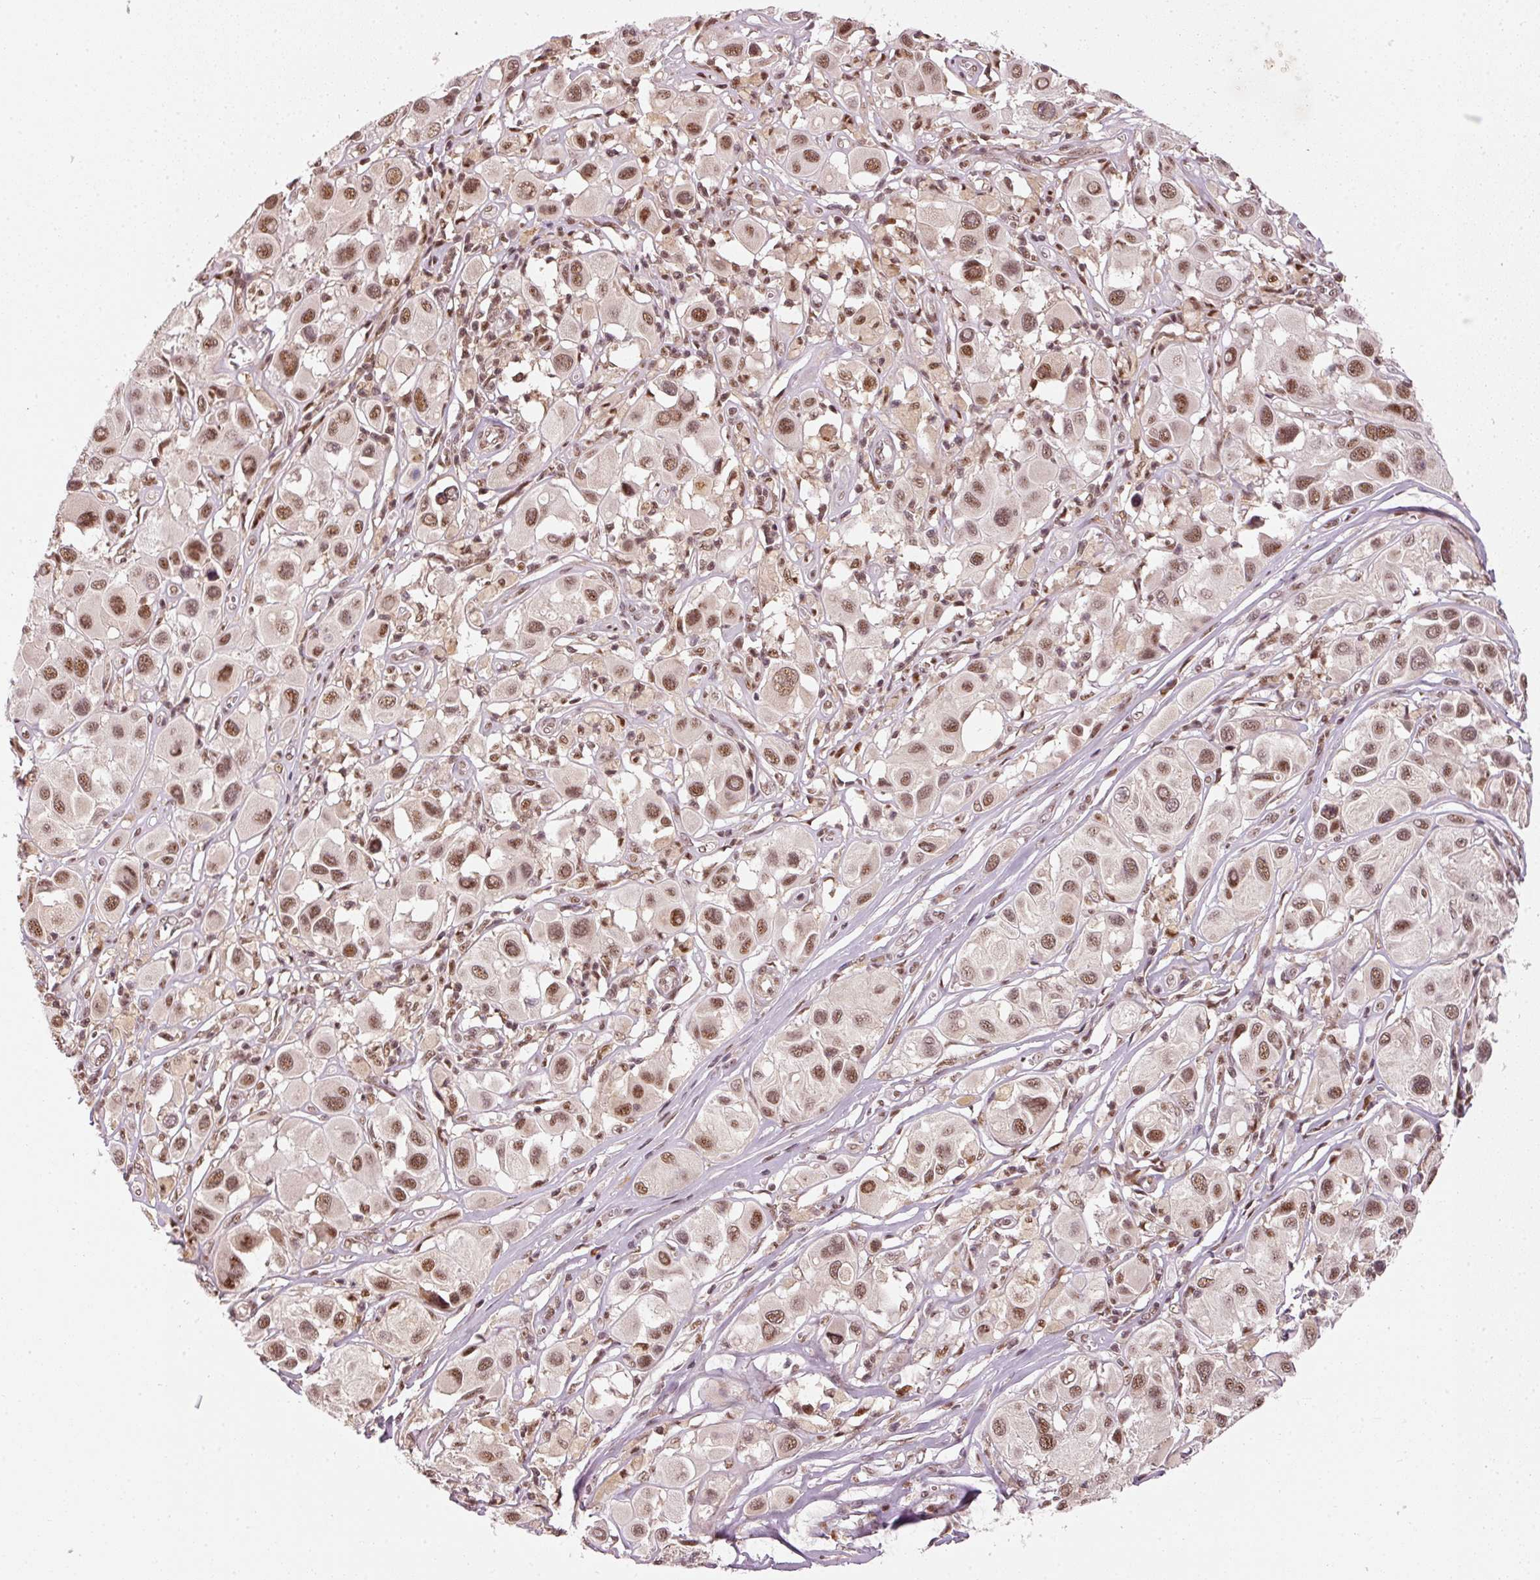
{"staining": {"intensity": "moderate", "quantity": ">75%", "location": "nuclear"}, "tissue": "melanoma", "cell_type": "Tumor cells", "image_type": "cancer", "snomed": [{"axis": "morphology", "description": "Malignant melanoma, Metastatic site"}, {"axis": "topography", "description": "Skin"}], "caption": "Protein expression analysis of human melanoma reveals moderate nuclear expression in approximately >75% of tumor cells. (DAB IHC, brown staining for protein, blue staining for nuclei).", "gene": "THOC6", "patient": {"sex": "male", "age": 41}}